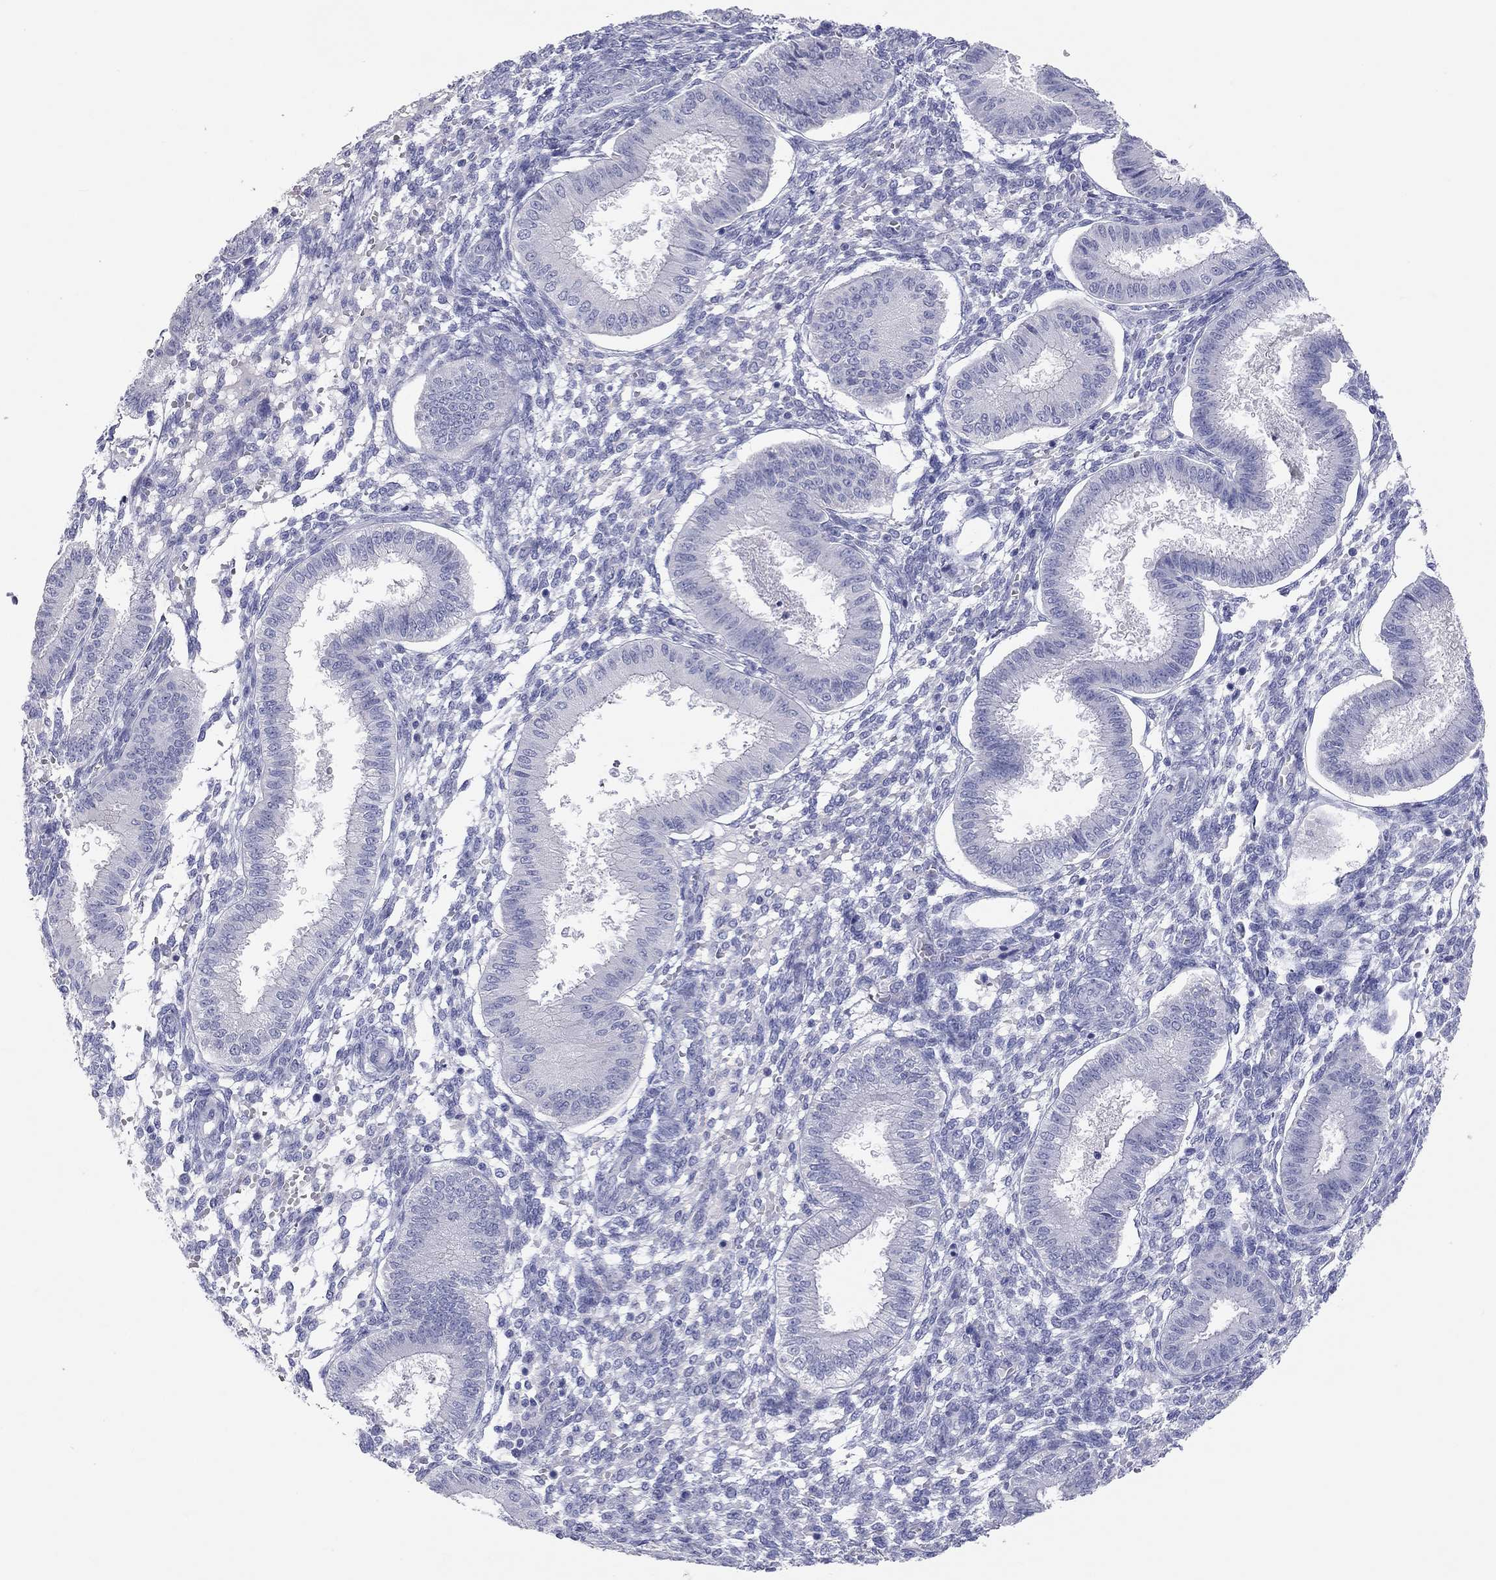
{"staining": {"intensity": "negative", "quantity": "none", "location": "none"}, "tissue": "endometrium", "cell_type": "Cells in endometrial stroma", "image_type": "normal", "snomed": [{"axis": "morphology", "description": "Normal tissue, NOS"}, {"axis": "topography", "description": "Endometrium"}], "caption": "Human endometrium stained for a protein using IHC reveals no expression in cells in endometrial stroma.", "gene": "PCDHGC5", "patient": {"sex": "female", "age": 43}}